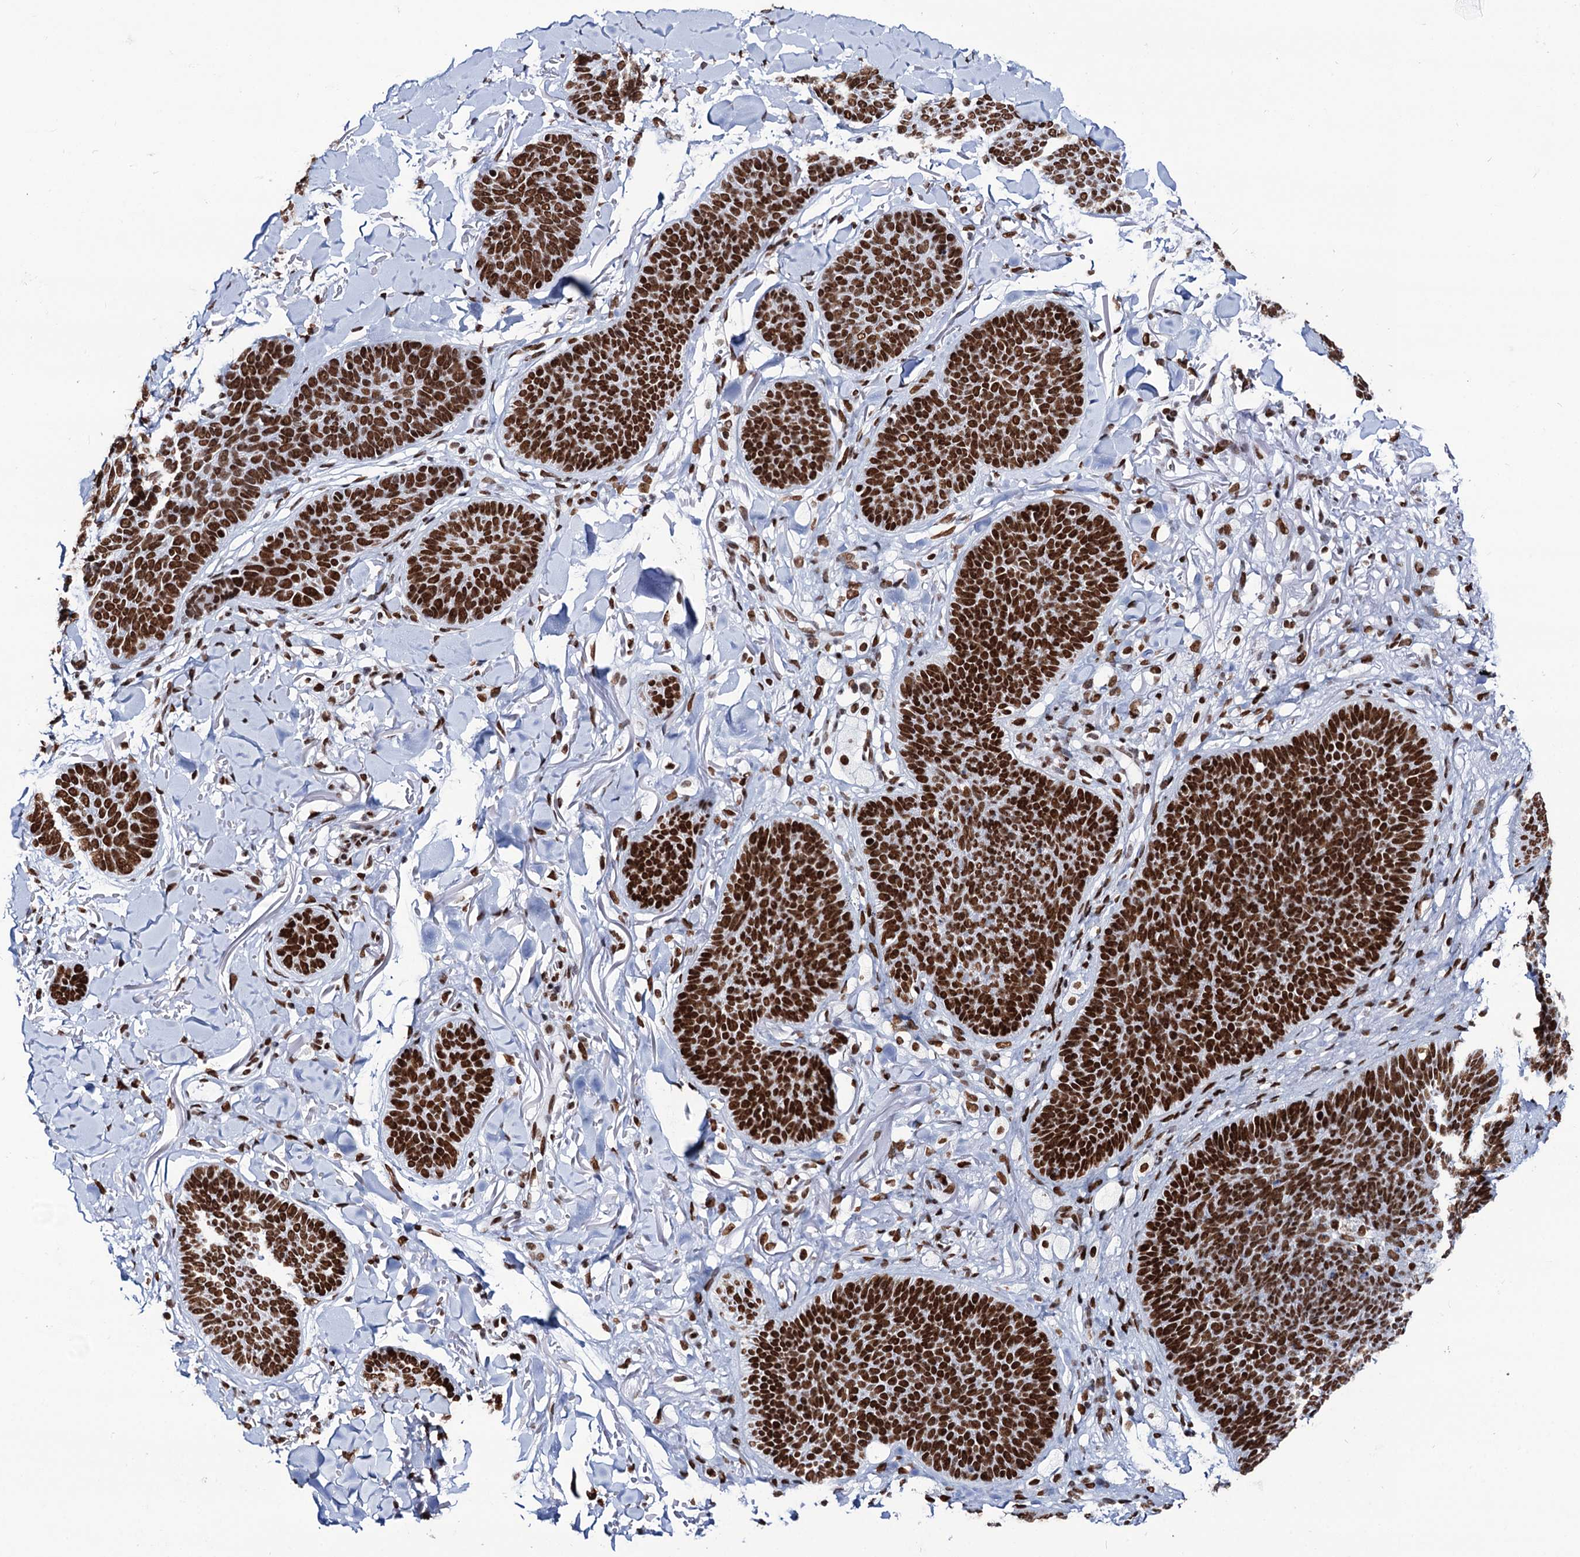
{"staining": {"intensity": "strong", "quantity": ">75%", "location": "nuclear"}, "tissue": "skin cancer", "cell_type": "Tumor cells", "image_type": "cancer", "snomed": [{"axis": "morphology", "description": "Basal cell carcinoma"}, {"axis": "topography", "description": "Skin"}], "caption": "Strong nuclear staining for a protein is appreciated in approximately >75% of tumor cells of skin cancer using immunohistochemistry.", "gene": "MATR3", "patient": {"sex": "male", "age": 85}}